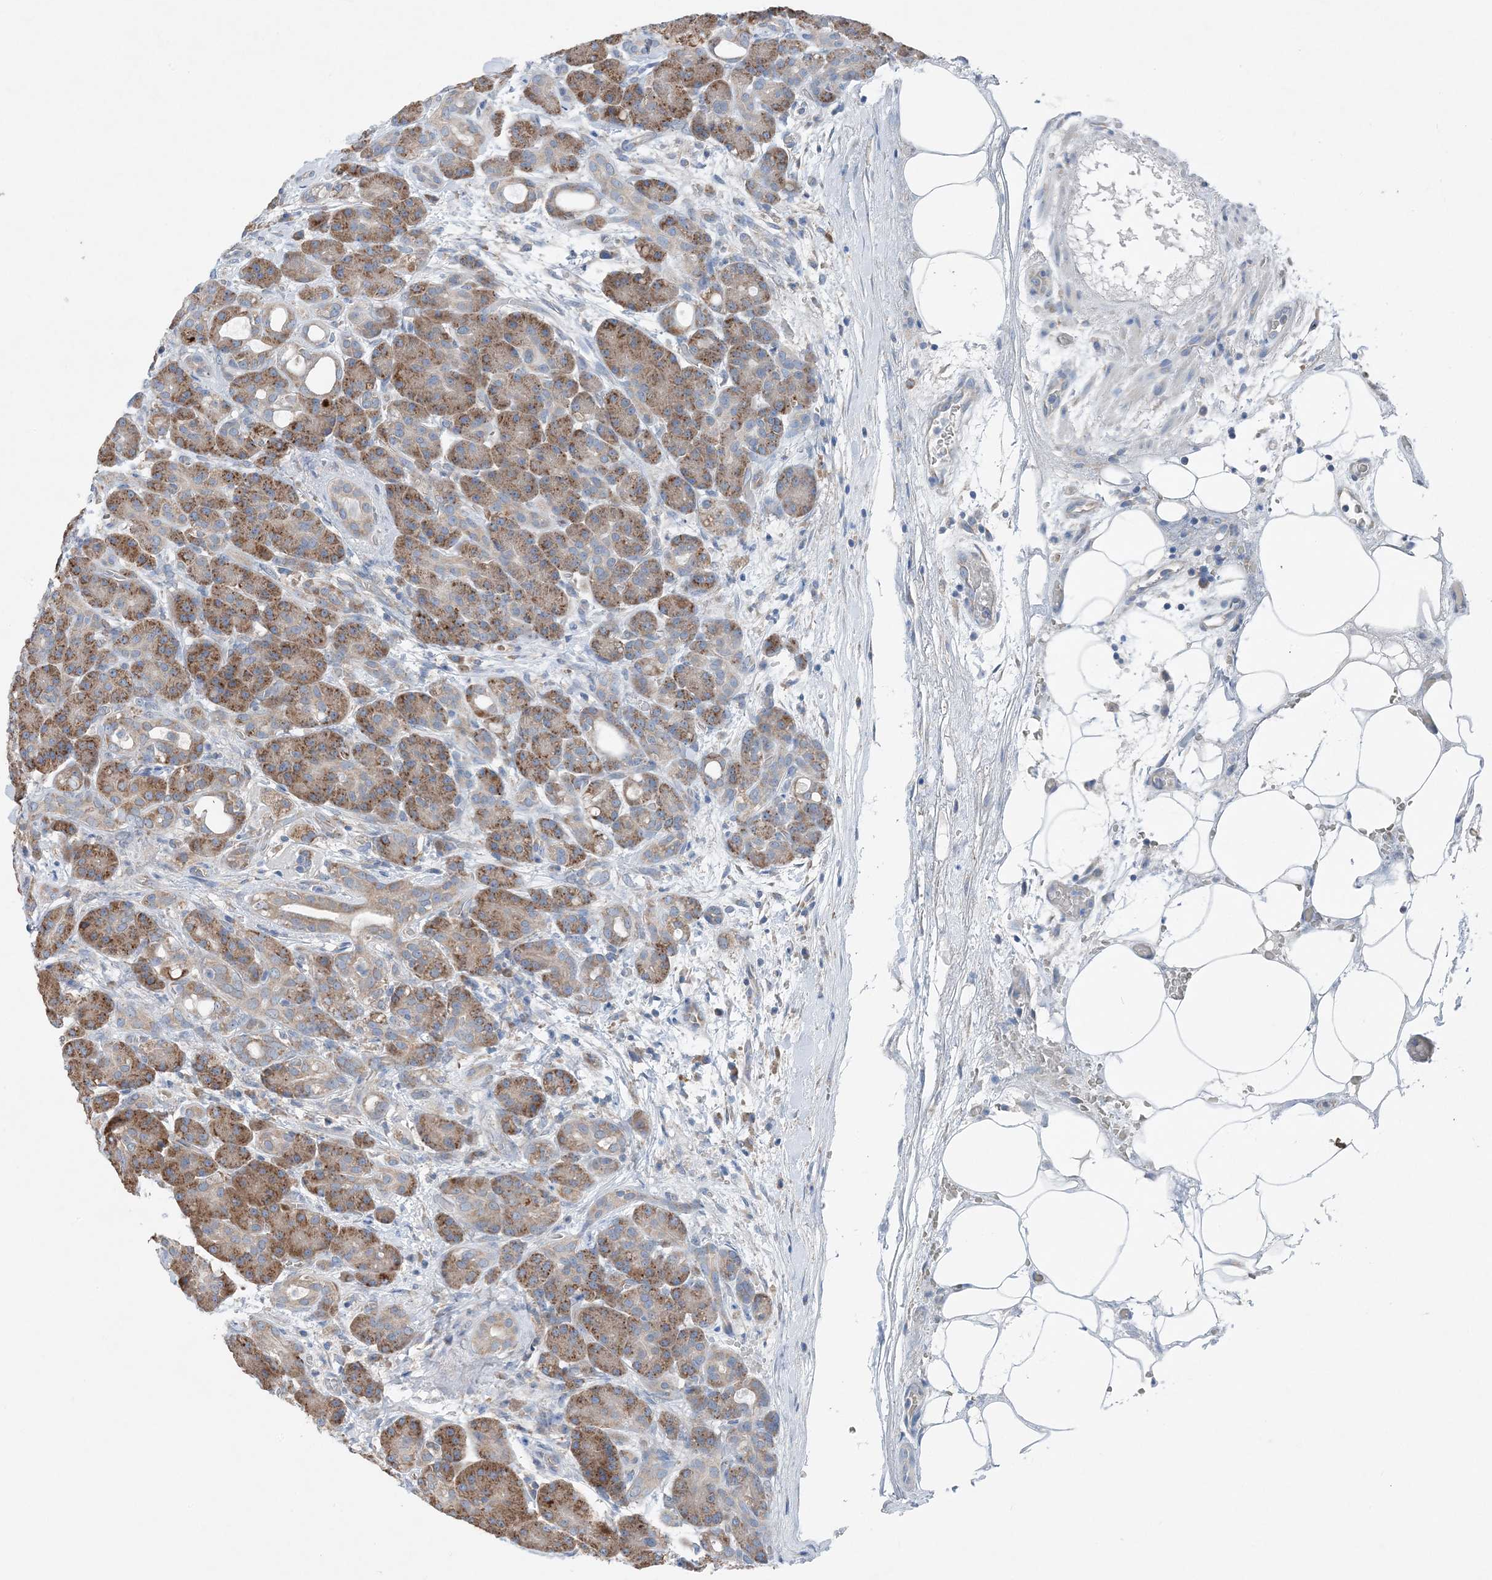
{"staining": {"intensity": "moderate", "quantity": ">75%", "location": "cytoplasmic/membranous"}, "tissue": "pancreas", "cell_type": "Exocrine glandular cells", "image_type": "normal", "snomed": [{"axis": "morphology", "description": "Normal tissue, NOS"}, {"axis": "topography", "description": "Pancreas"}], "caption": "Pancreas stained with DAB (3,3'-diaminobenzidine) immunohistochemistry reveals medium levels of moderate cytoplasmic/membranous expression in about >75% of exocrine glandular cells.", "gene": "DHX30", "patient": {"sex": "male", "age": 63}}